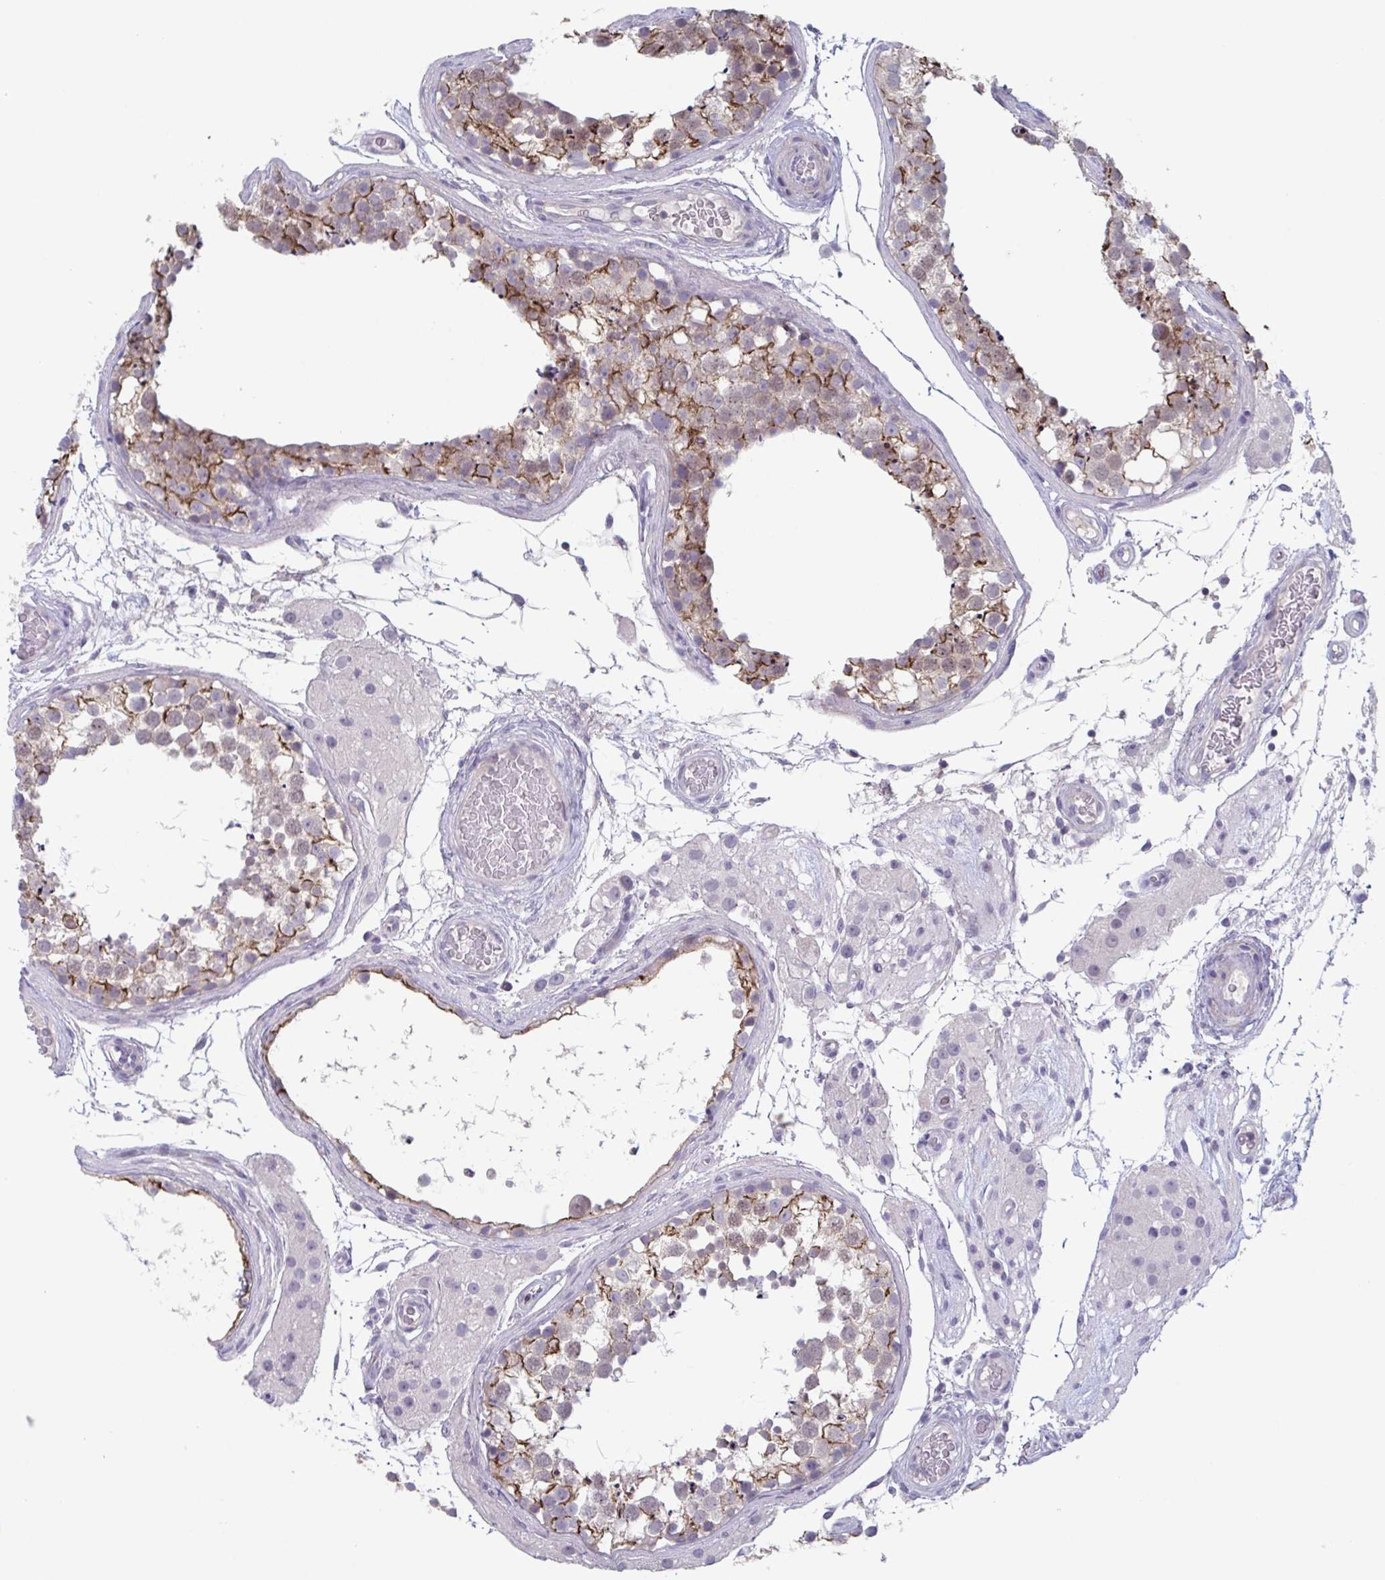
{"staining": {"intensity": "moderate", "quantity": ">75%", "location": "cytoplasmic/membranous,nuclear"}, "tissue": "testis", "cell_type": "Cells in seminiferous ducts", "image_type": "normal", "snomed": [{"axis": "morphology", "description": "Normal tissue, NOS"}, {"axis": "morphology", "description": "Seminoma, NOS"}, {"axis": "topography", "description": "Testis"}], "caption": "This is a photomicrograph of IHC staining of benign testis, which shows moderate positivity in the cytoplasmic/membranous,nuclear of cells in seminiferous ducts.", "gene": "STK26", "patient": {"sex": "male", "age": 65}}